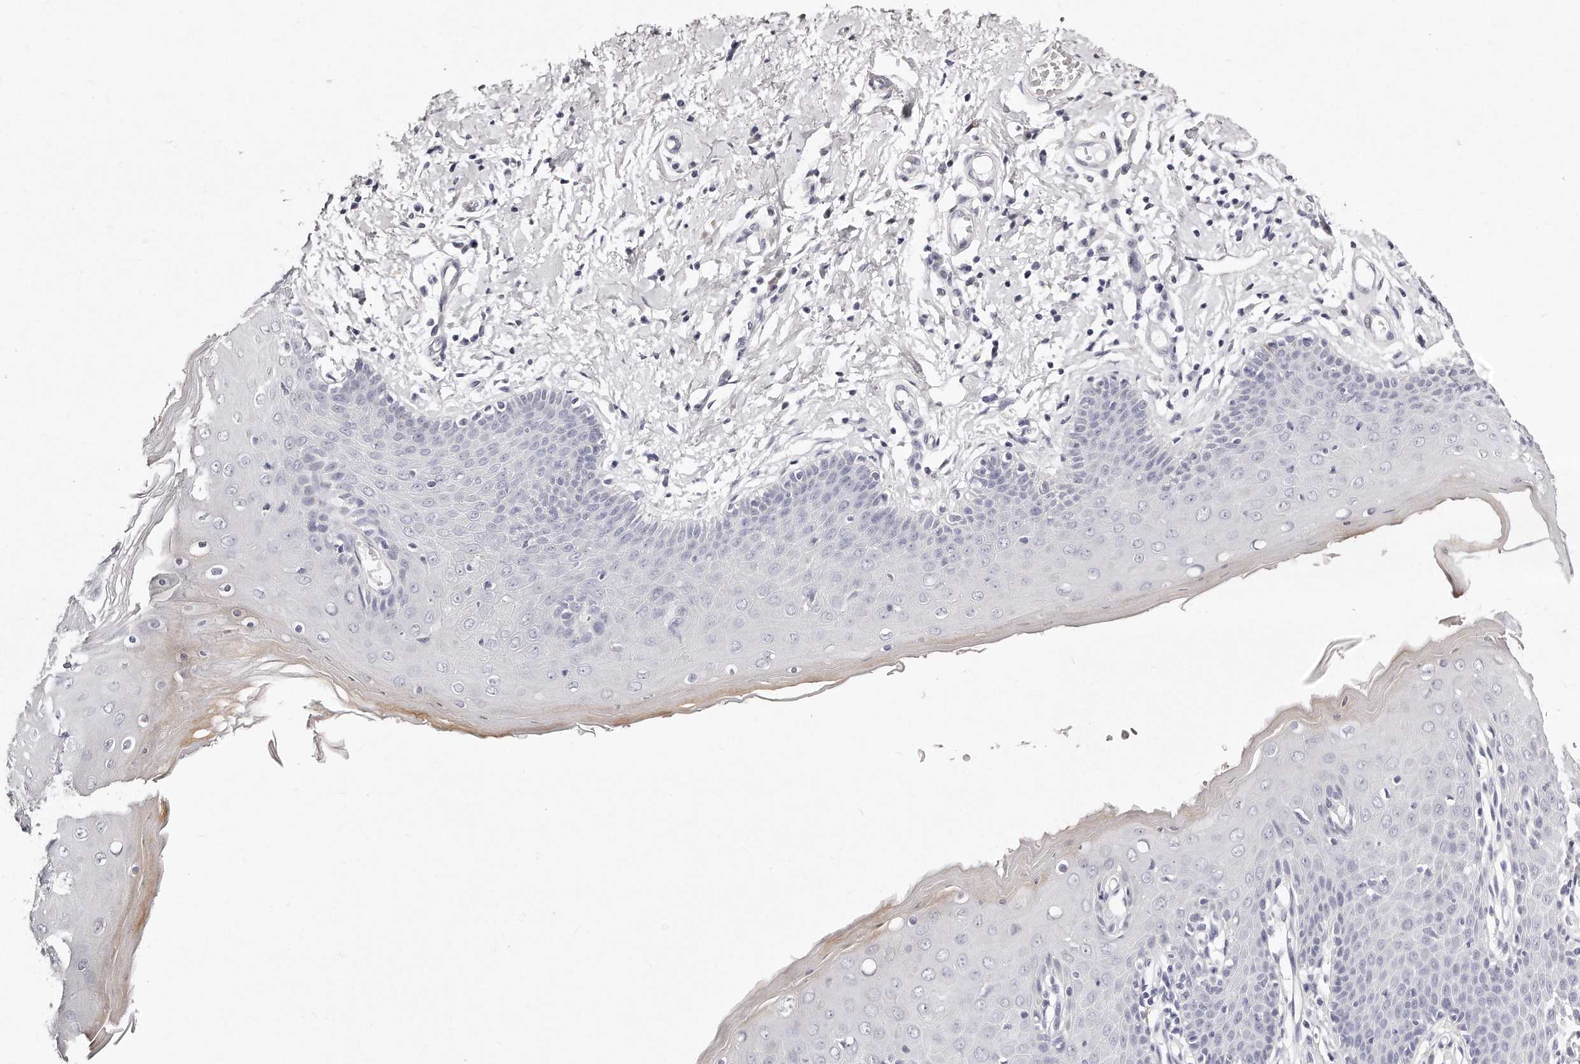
{"staining": {"intensity": "negative", "quantity": "none", "location": "none"}, "tissue": "skin", "cell_type": "Epidermal cells", "image_type": "normal", "snomed": [{"axis": "morphology", "description": "Normal tissue, NOS"}, {"axis": "topography", "description": "Vulva"}], "caption": "The micrograph demonstrates no significant staining in epidermal cells of skin. (DAB immunohistochemistry (IHC) visualized using brightfield microscopy, high magnification).", "gene": "GDA", "patient": {"sex": "female", "age": 66}}